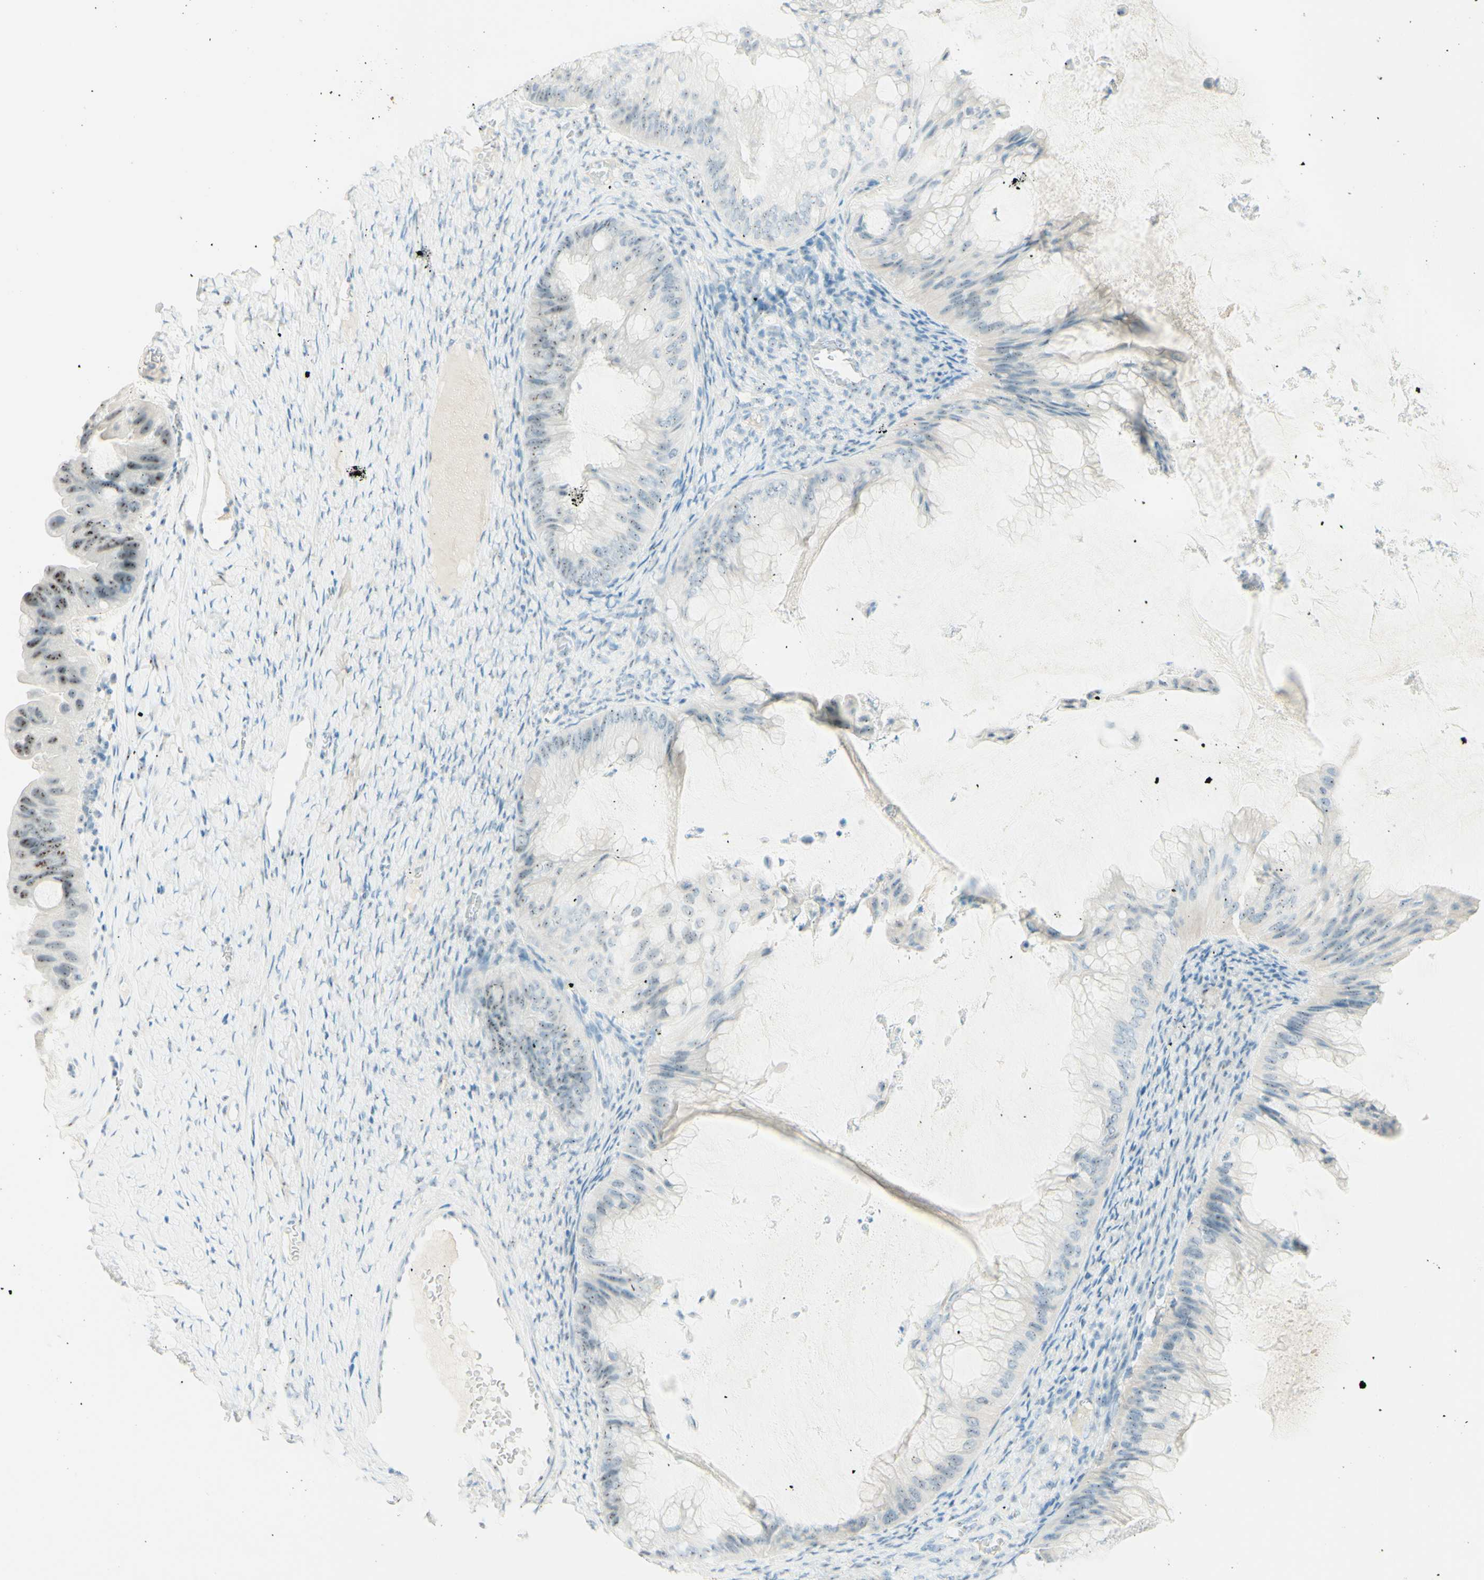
{"staining": {"intensity": "moderate", "quantity": ">75%", "location": "nuclear"}, "tissue": "ovarian cancer", "cell_type": "Tumor cells", "image_type": "cancer", "snomed": [{"axis": "morphology", "description": "Cystadenocarcinoma, mucinous, NOS"}, {"axis": "topography", "description": "Ovary"}], "caption": "About >75% of tumor cells in ovarian cancer (mucinous cystadenocarcinoma) show moderate nuclear protein positivity as visualized by brown immunohistochemical staining.", "gene": "FMR1NB", "patient": {"sex": "female", "age": 61}}